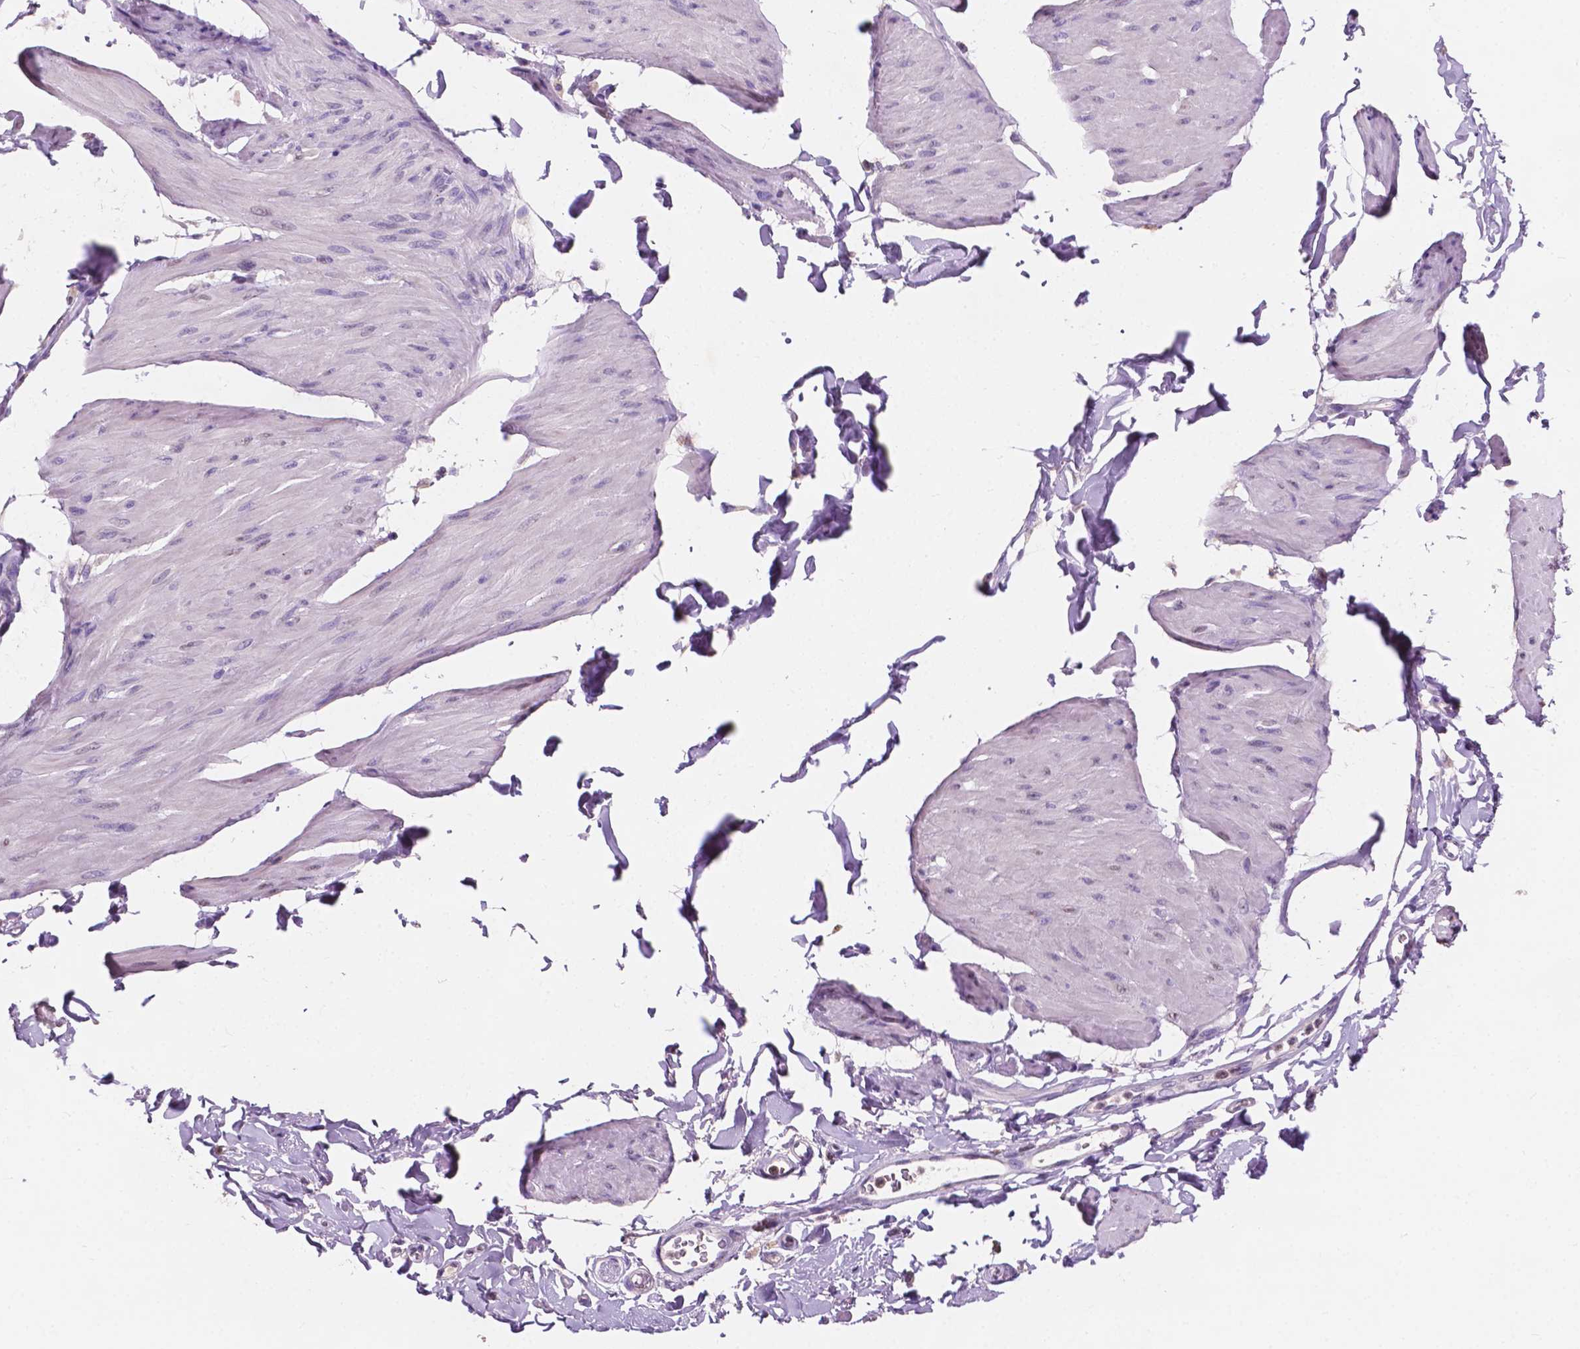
{"staining": {"intensity": "negative", "quantity": "none", "location": "none"}, "tissue": "smooth muscle", "cell_type": "Smooth muscle cells", "image_type": "normal", "snomed": [{"axis": "morphology", "description": "Normal tissue, NOS"}, {"axis": "topography", "description": "Adipose tissue"}, {"axis": "topography", "description": "Smooth muscle"}, {"axis": "topography", "description": "Peripheral nerve tissue"}], "caption": "Immunohistochemistry of unremarkable human smooth muscle shows no staining in smooth muscle cells.", "gene": "IREB2", "patient": {"sex": "male", "age": 83}}